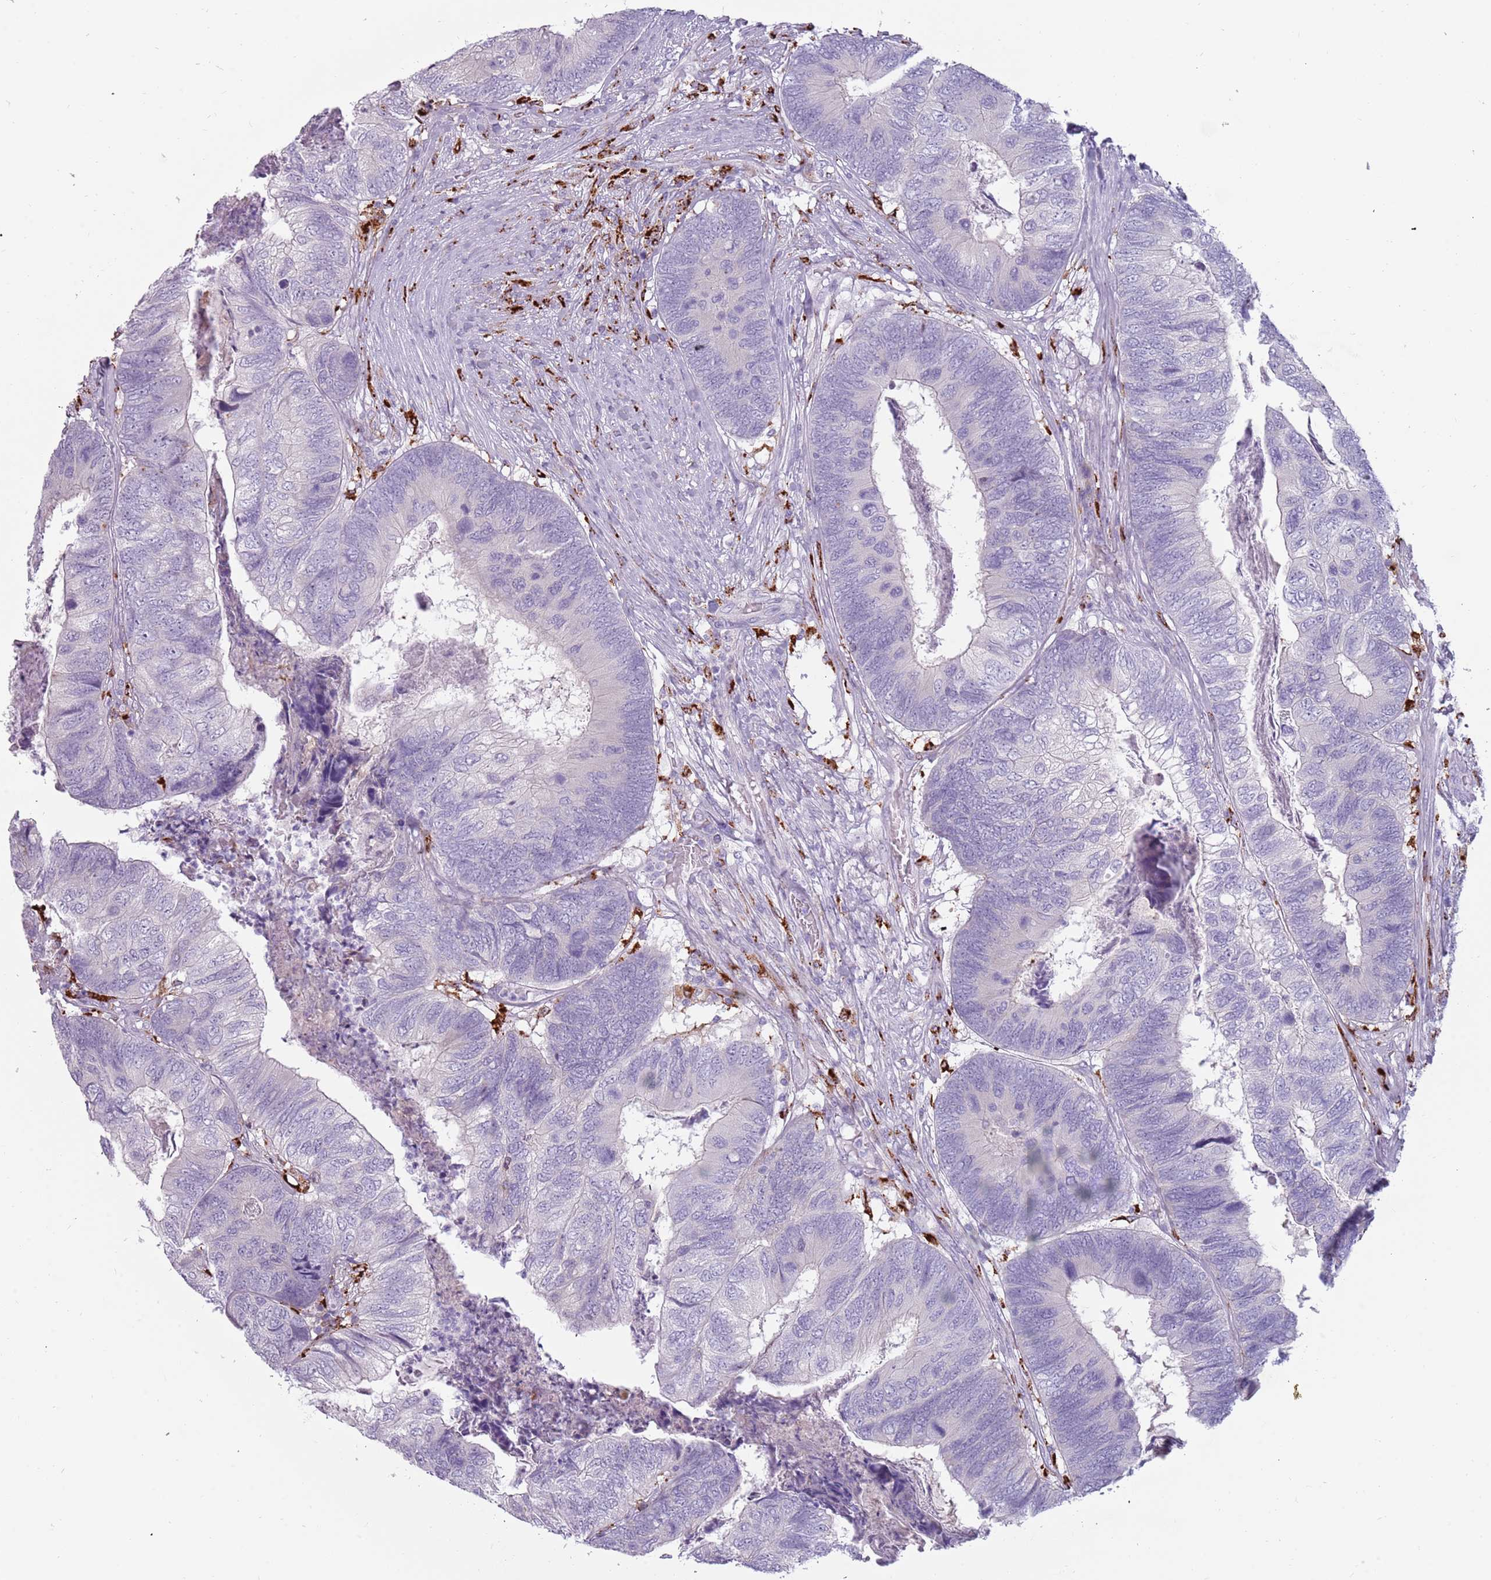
{"staining": {"intensity": "negative", "quantity": "none", "location": "none"}, "tissue": "colorectal cancer", "cell_type": "Tumor cells", "image_type": "cancer", "snomed": [{"axis": "morphology", "description": "Adenocarcinoma, NOS"}, {"axis": "topography", "description": "Colon"}], "caption": "Colorectal adenocarcinoma was stained to show a protein in brown. There is no significant positivity in tumor cells.", "gene": "NWD2", "patient": {"sex": "female", "age": 67}}